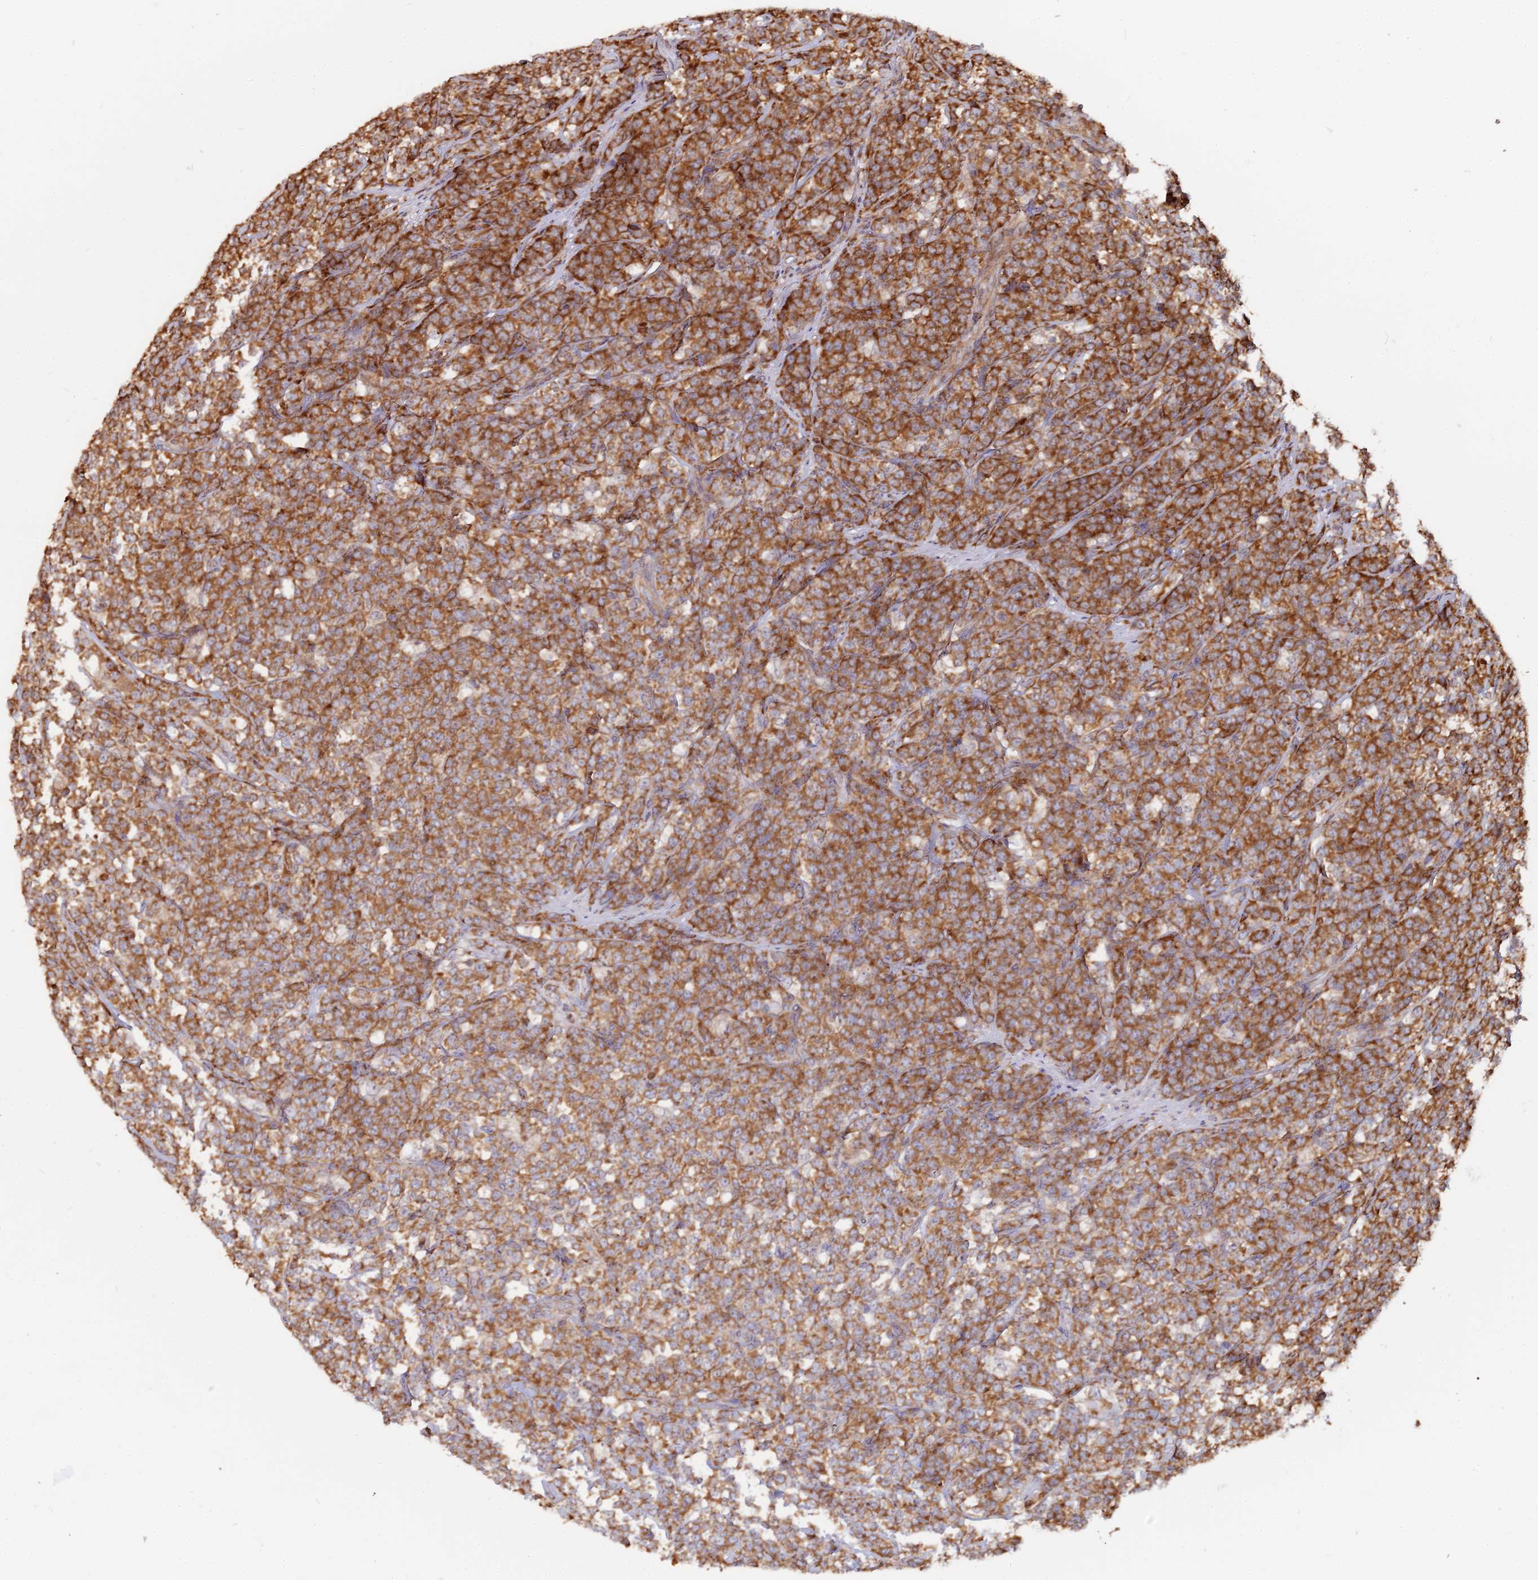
{"staining": {"intensity": "strong", "quantity": ">75%", "location": "cytoplasmic/membranous"}, "tissue": "lymphoma", "cell_type": "Tumor cells", "image_type": "cancer", "snomed": [{"axis": "morphology", "description": "Malignant lymphoma, non-Hodgkin's type, High grade"}, {"axis": "topography", "description": "Small intestine"}], "caption": "Immunohistochemical staining of human lymphoma demonstrates high levels of strong cytoplasmic/membranous protein expression in about >75% of tumor cells.", "gene": "RPL26", "patient": {"sex": "male", "age": 8}}